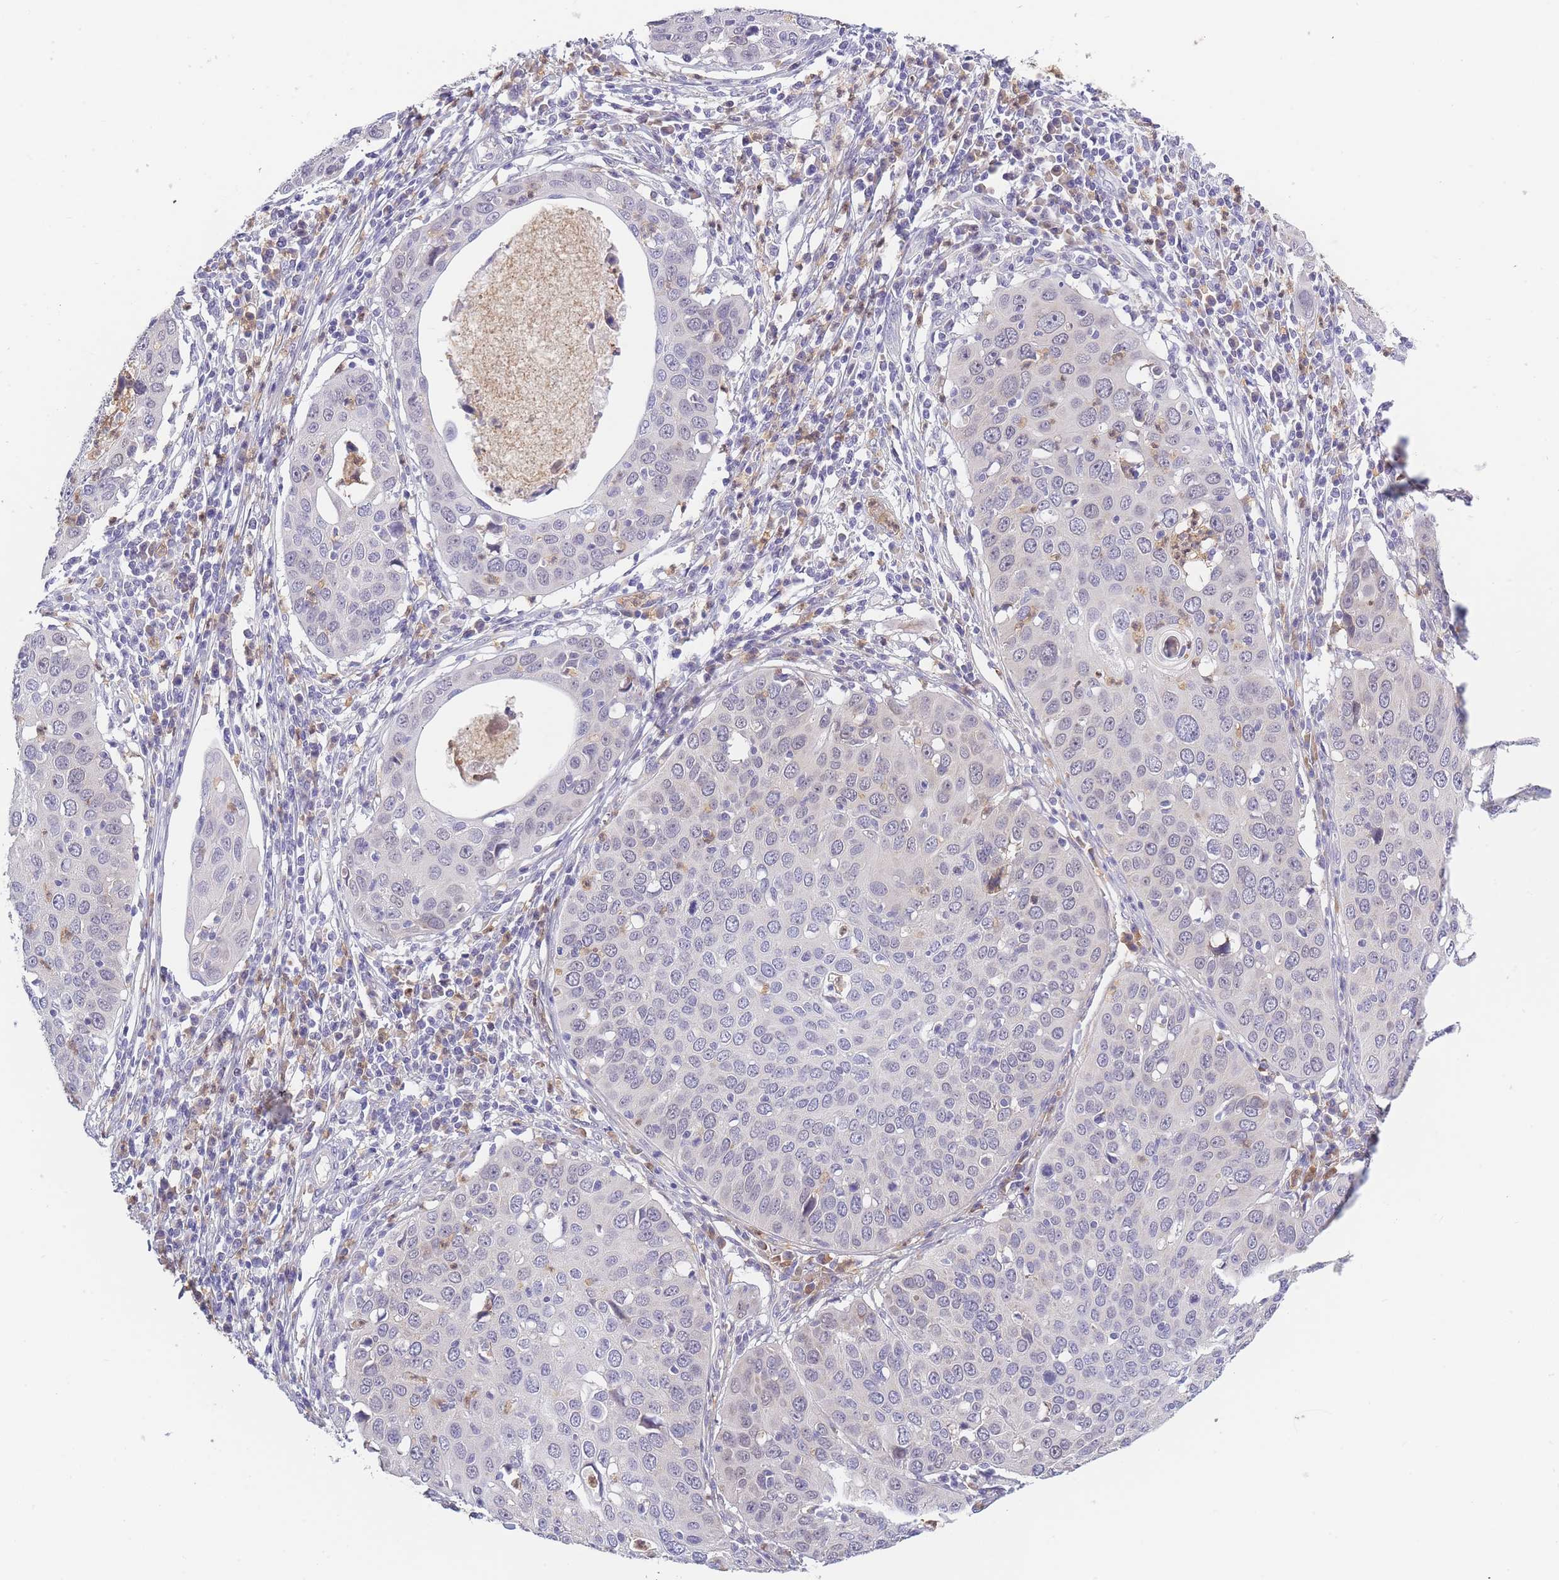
{"staining": {"intensity": "negative", "quantity": "none", "location": "none"}, "tissue": "cervical cancer", "cell_type": "Tumor cells", "image_type": "cancer", "snomed": [{"axis": "morphology", "description": "Squamous cell carcinoma, NOS"}, {"axis": "topography", "description": "Cervix"}], "caption": "This is an immunohistochemistry histopathology image of human cervical squamous cell carcinoma. There is no expression in tumor cells.", "gene": "NDUFAF6", "patient": {"sex": "female", "age": 36}}